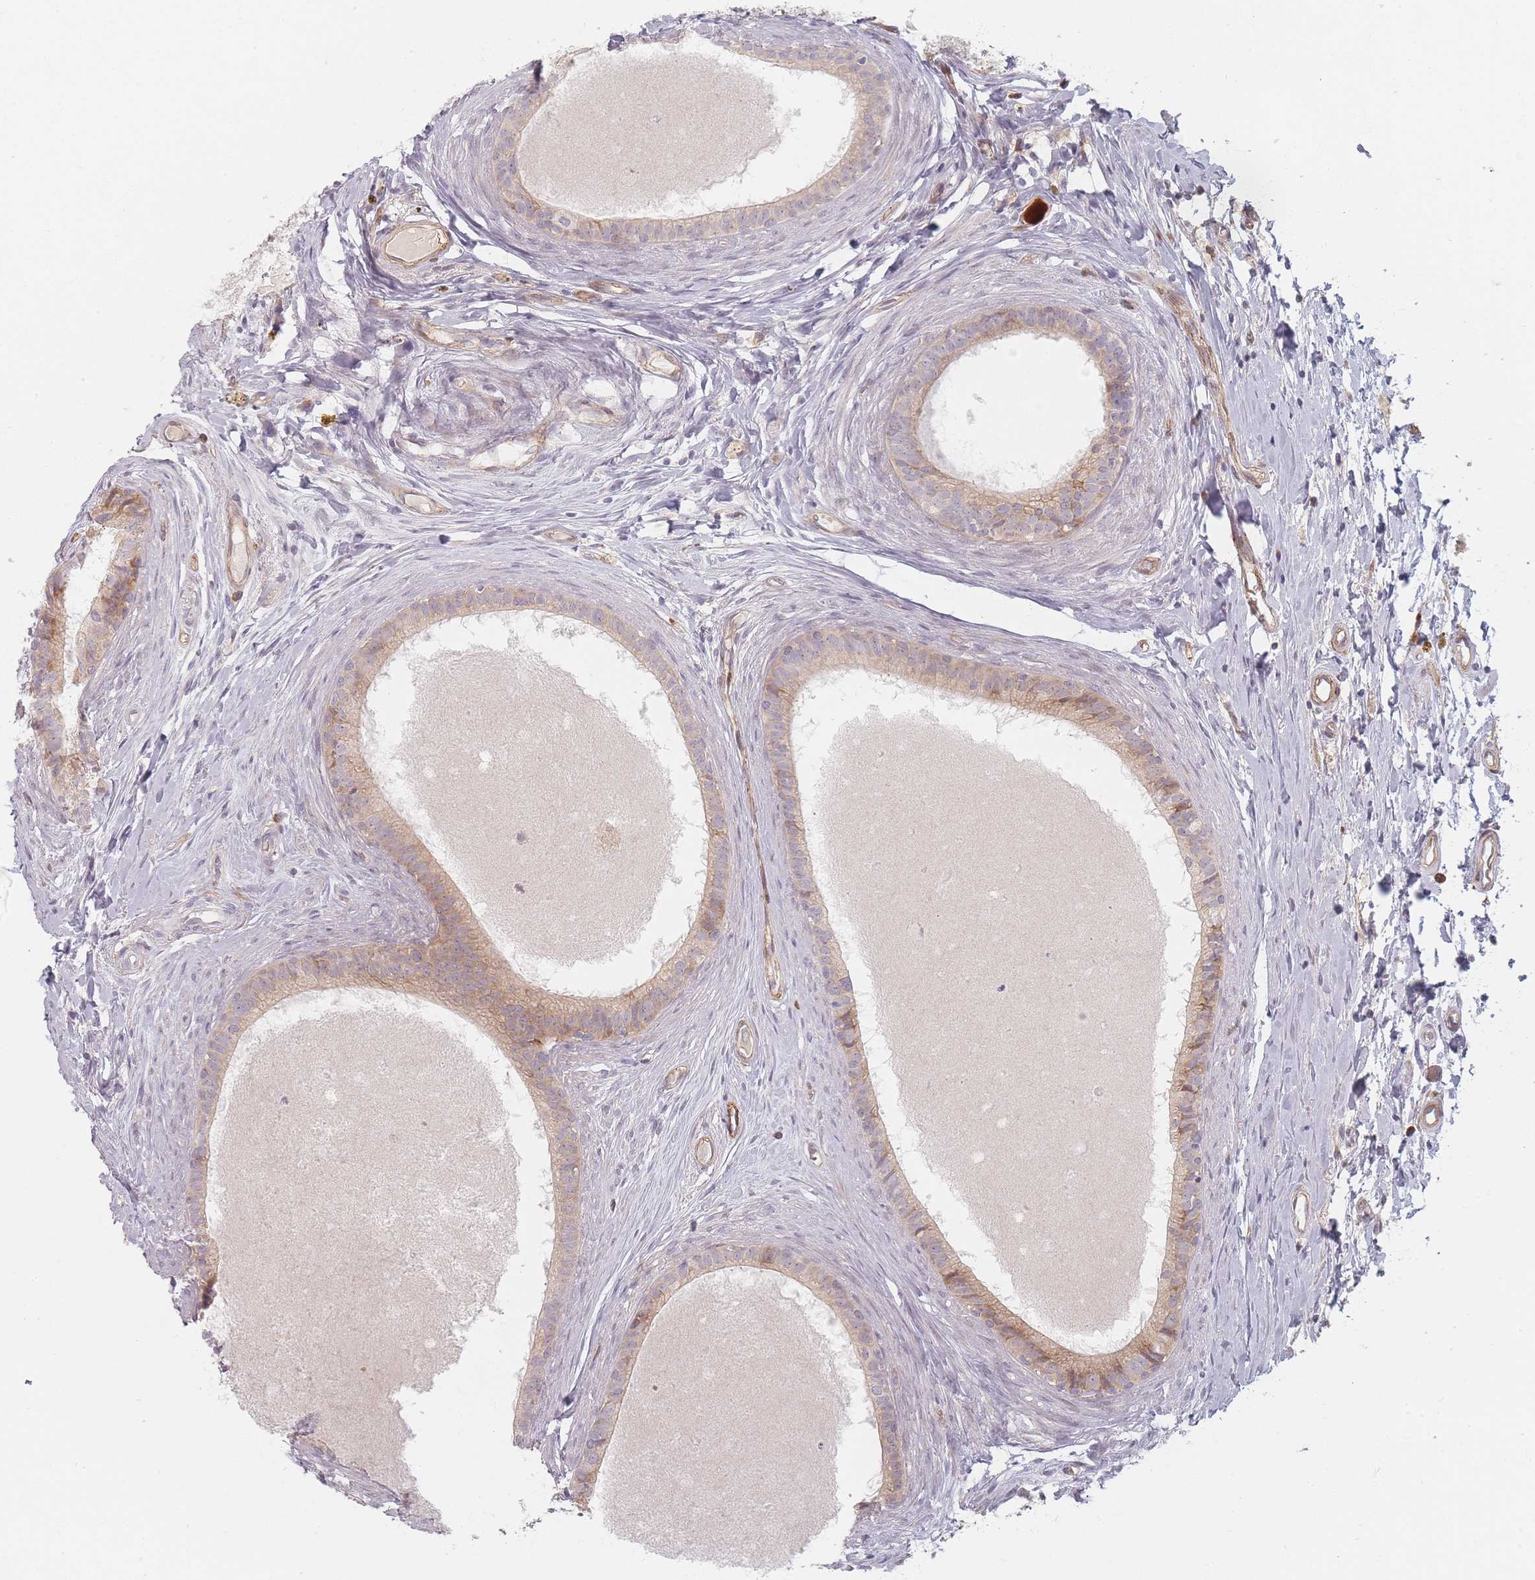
{"staining": {"intensity": "weak", "quantity": ">75%", "location": "cytoplasmic/membranous"}, "tissue": "epididymis", "cell_type": "Glandular cells", "image_type": "normal", "snomed": [{"axis": "morphology", "description": "Normal tissue, NOS"}, {"axis": "topography", "description": "Epididymis"}], "caption": "Epididymis stained with DAB immunohistochemistry (IHC) displays low levels of weak cytoplasmic/membranous staining in about >75% of glandular cells.", "gene": "ZKSCAN7", "patient": {"sex": "male", "age": 80}}